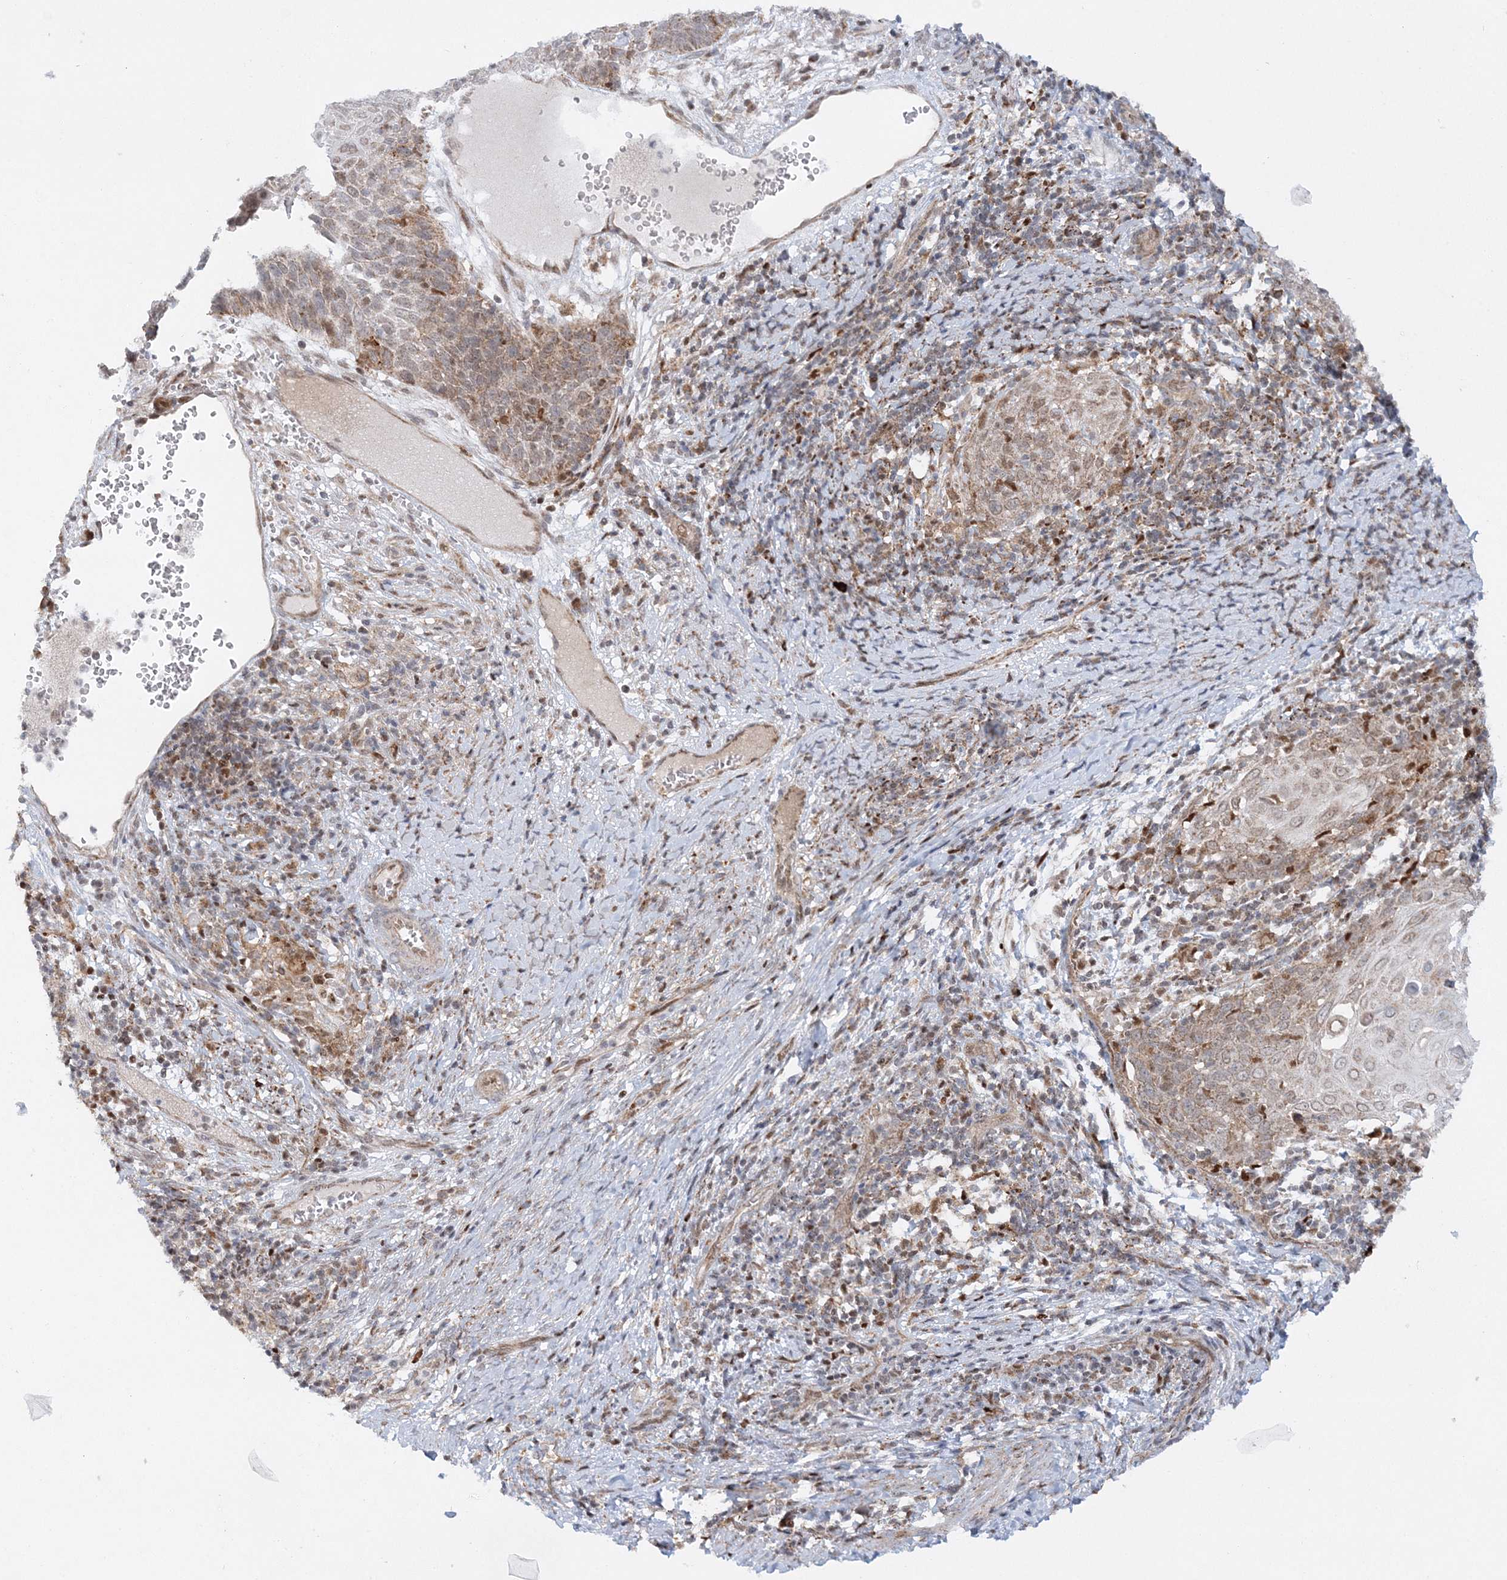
{"staining": {"intensity": "weak", "quantity": "25%-75%", "location": "cytoplasmic/membranous"}, "tissue": "cervical cancer", "cell_type": "Tumor cells", "image_type": "cancer", "snomed": [{"axis": "morphology", "description": "Squamous cell carcinoma, NOS"}, {"axis": "topography", "description": "Cervix"}], "caption": "Human cervical cancer (squamous cell carcinoma) stained for a protein (brown) exhibits weak cytoplasmic/membranous positive staining in about 25%-75% of tumor cells.", "gene": "RAB11FIP2", "patient": {"sex": "female", "age": 39}}